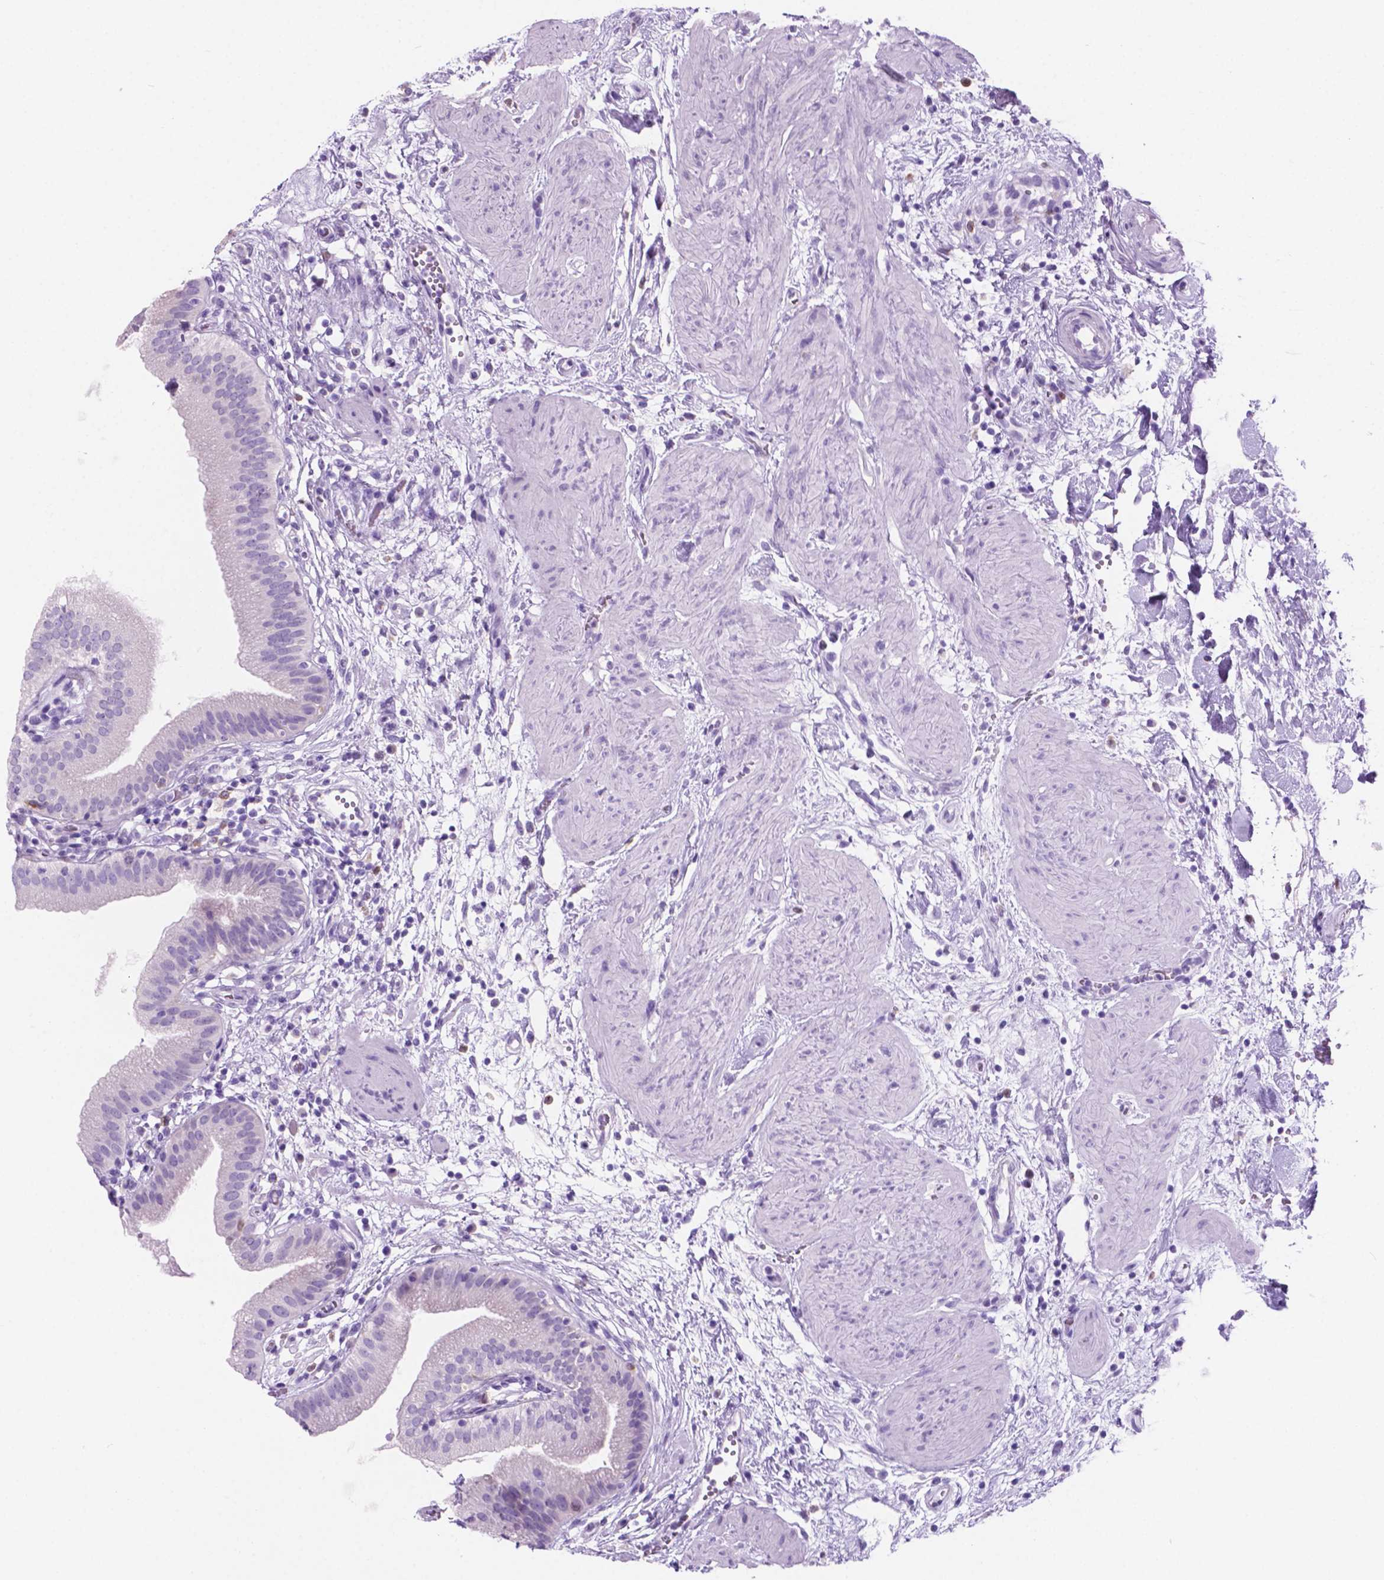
{"staining": {"intensity": "negative", "quantity": "none", "location": "none"}, "tissue": "gallbladder", "cell_type": "Glandular cells", "image_type": "normal", "snomed": [{"axis": "morphology", "description": "Normal tissue, NOS"}, {"axis": "topography", "description": "Gallbladder"}], "caption": "Immunohistochemistry (IHC) histopathology image of unremarkable human gallbladder stained for a protein (brown), which demonstrates no positivity in glandular cells.", "gene": "GRIN2B", "patient": {"sex": "female", "age": 65}}